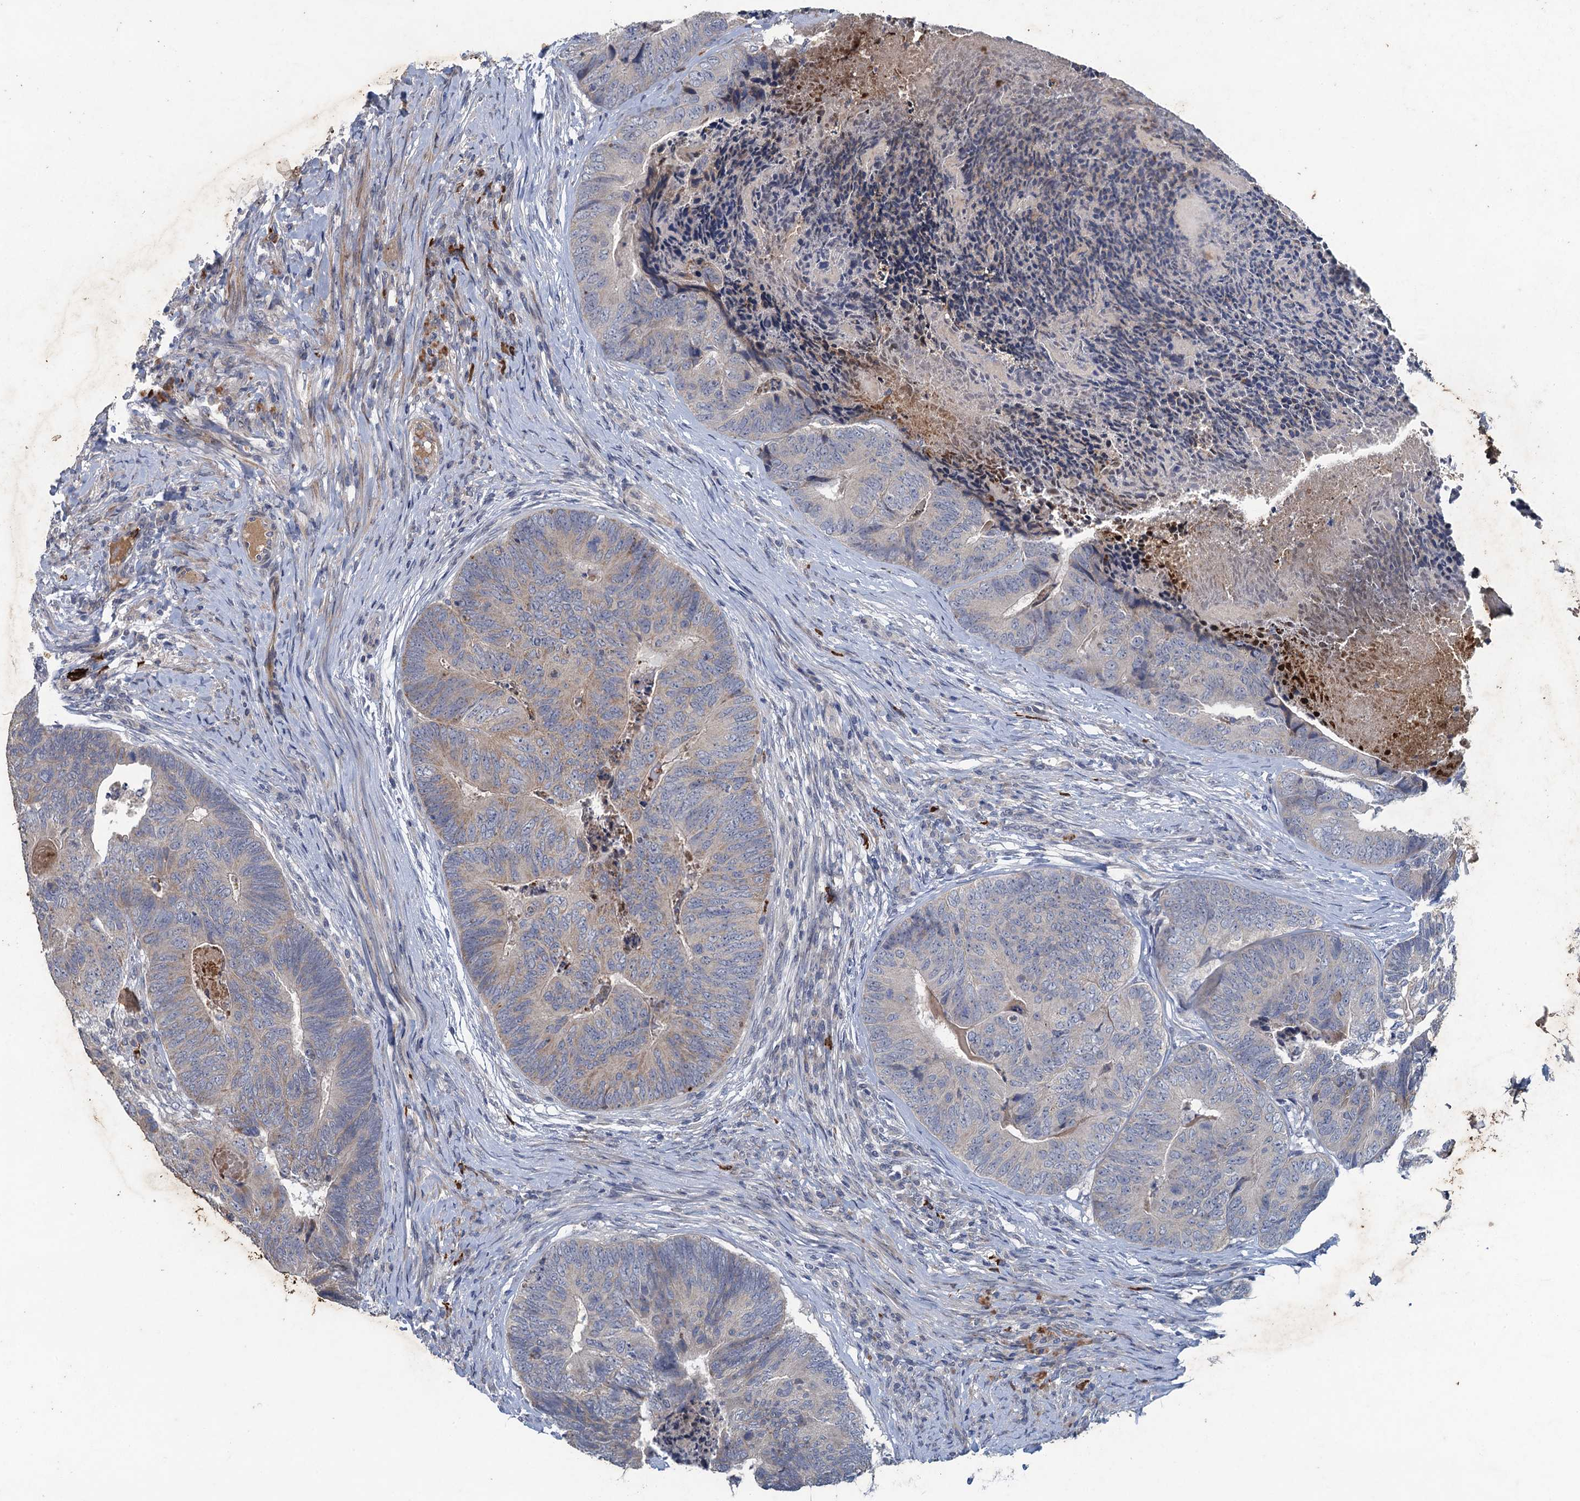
{"staining": {"intensity": "weak", "quantity": "<25%", "location": "cytoplasmic/membranous"}, "tissue": "colorectal cancer", "cell_type": "Tumor cells", "image_type": "cancer", "snomed": [{"axis": "morphology", "description": "Adenocarcinoma, NOS"}, {"axis": "topography", "description": "Colon"}], "caption": "Human colorectal cancer stained for a protein using IHC shows no expression in tumor cells.", "gene": "TPCN1", "patient": {"sex": "female", "age": 67}}